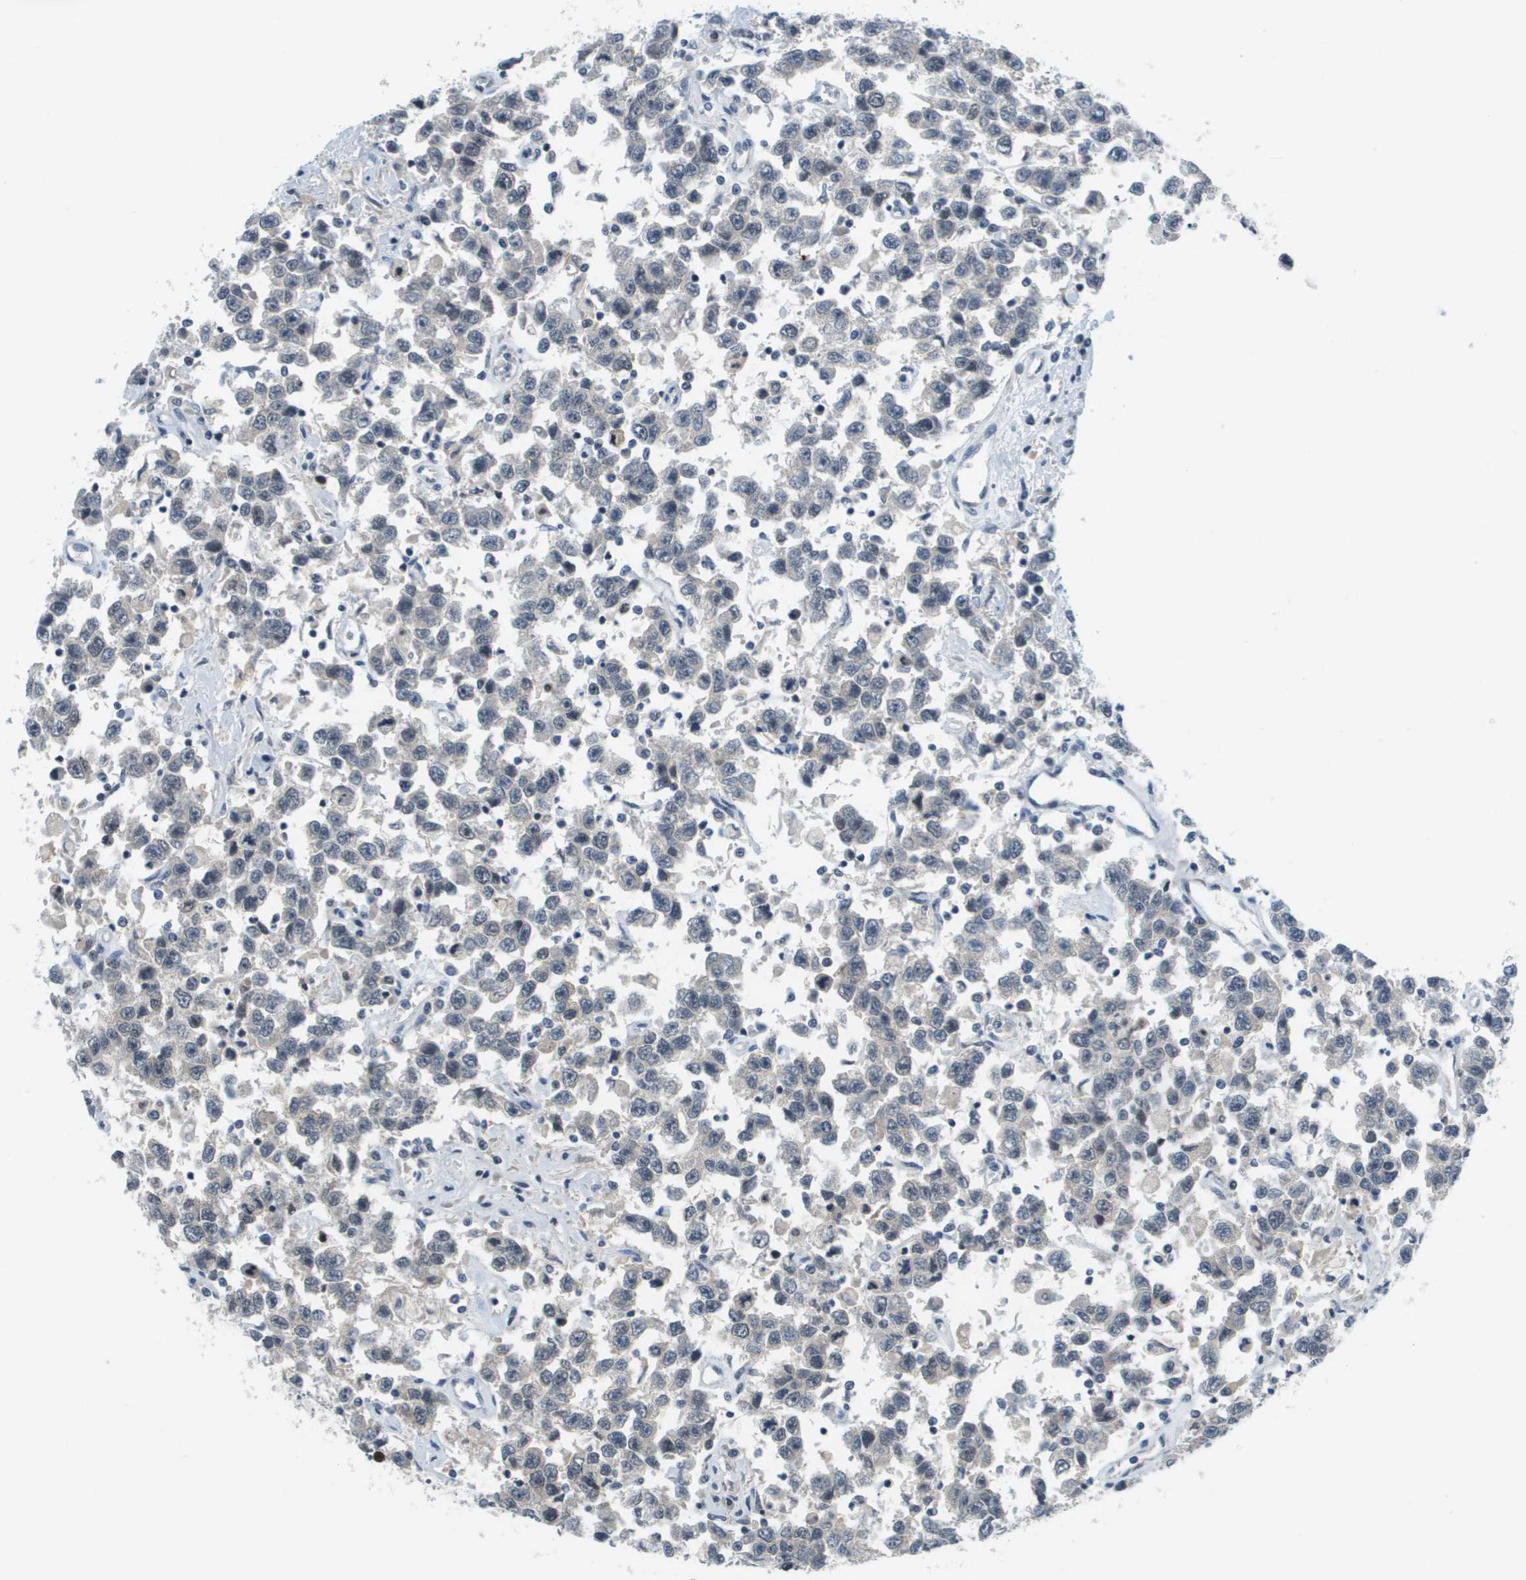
{"staining": {"intensity": "negative", "quantity": "none", "location": "none"}, "tissue": "testis cancer", "cell_type": "Tumor cells", "image_type": "cancer", "snomed": [{"axis": "morphology", "description": "Seminoma, NOS"}, {"axis": "topography", "description": "Testis"}], "caption": "Tumor cells show no significant protein expression in seminoma (testis).", "gene": "CBX5", "patient": {"sex": "male", "age": 41}}